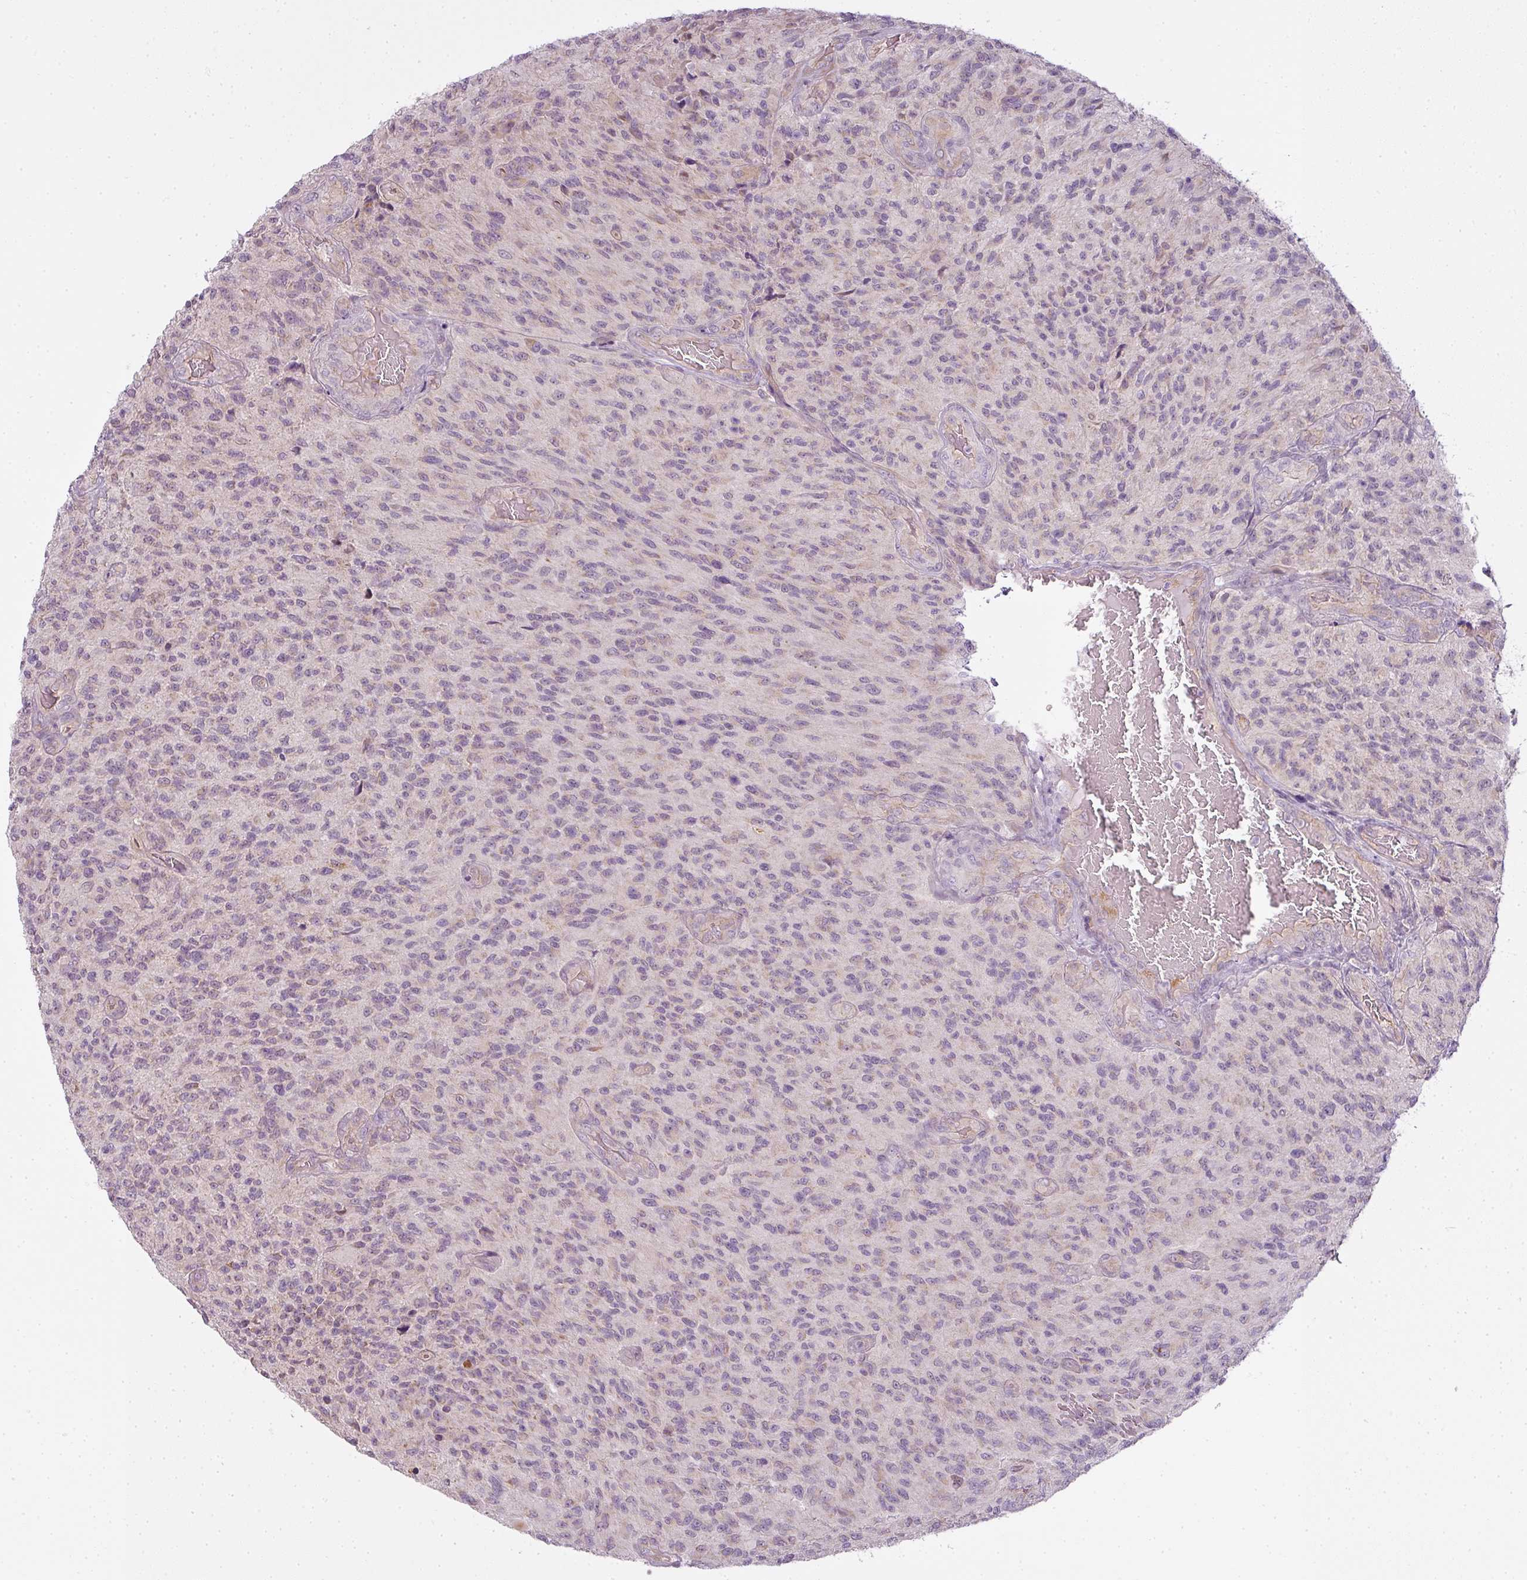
{"staining": {"intensity": "negative", "quantity": "none", "location": "none"}, "tissue": "glioma", "cell_type": "Tumor cells", "image_type": "cancer", "snomed": [{"axis": "morphology", "description": "Normal tissue, NOS"}, {"axis": "morphology", "description": "Glioma, malignant, High grade"}, {"axis": "topography", "description": "Cerebral cortex"}], "caption": "Tumor cells show no significant staining in high-grade glioma (malignant). (DAB immunohistochemistry (IHC) with hematoxylin counter stain).", "gene": "LY75", "patient": {"sex": "male", "age": 56}}